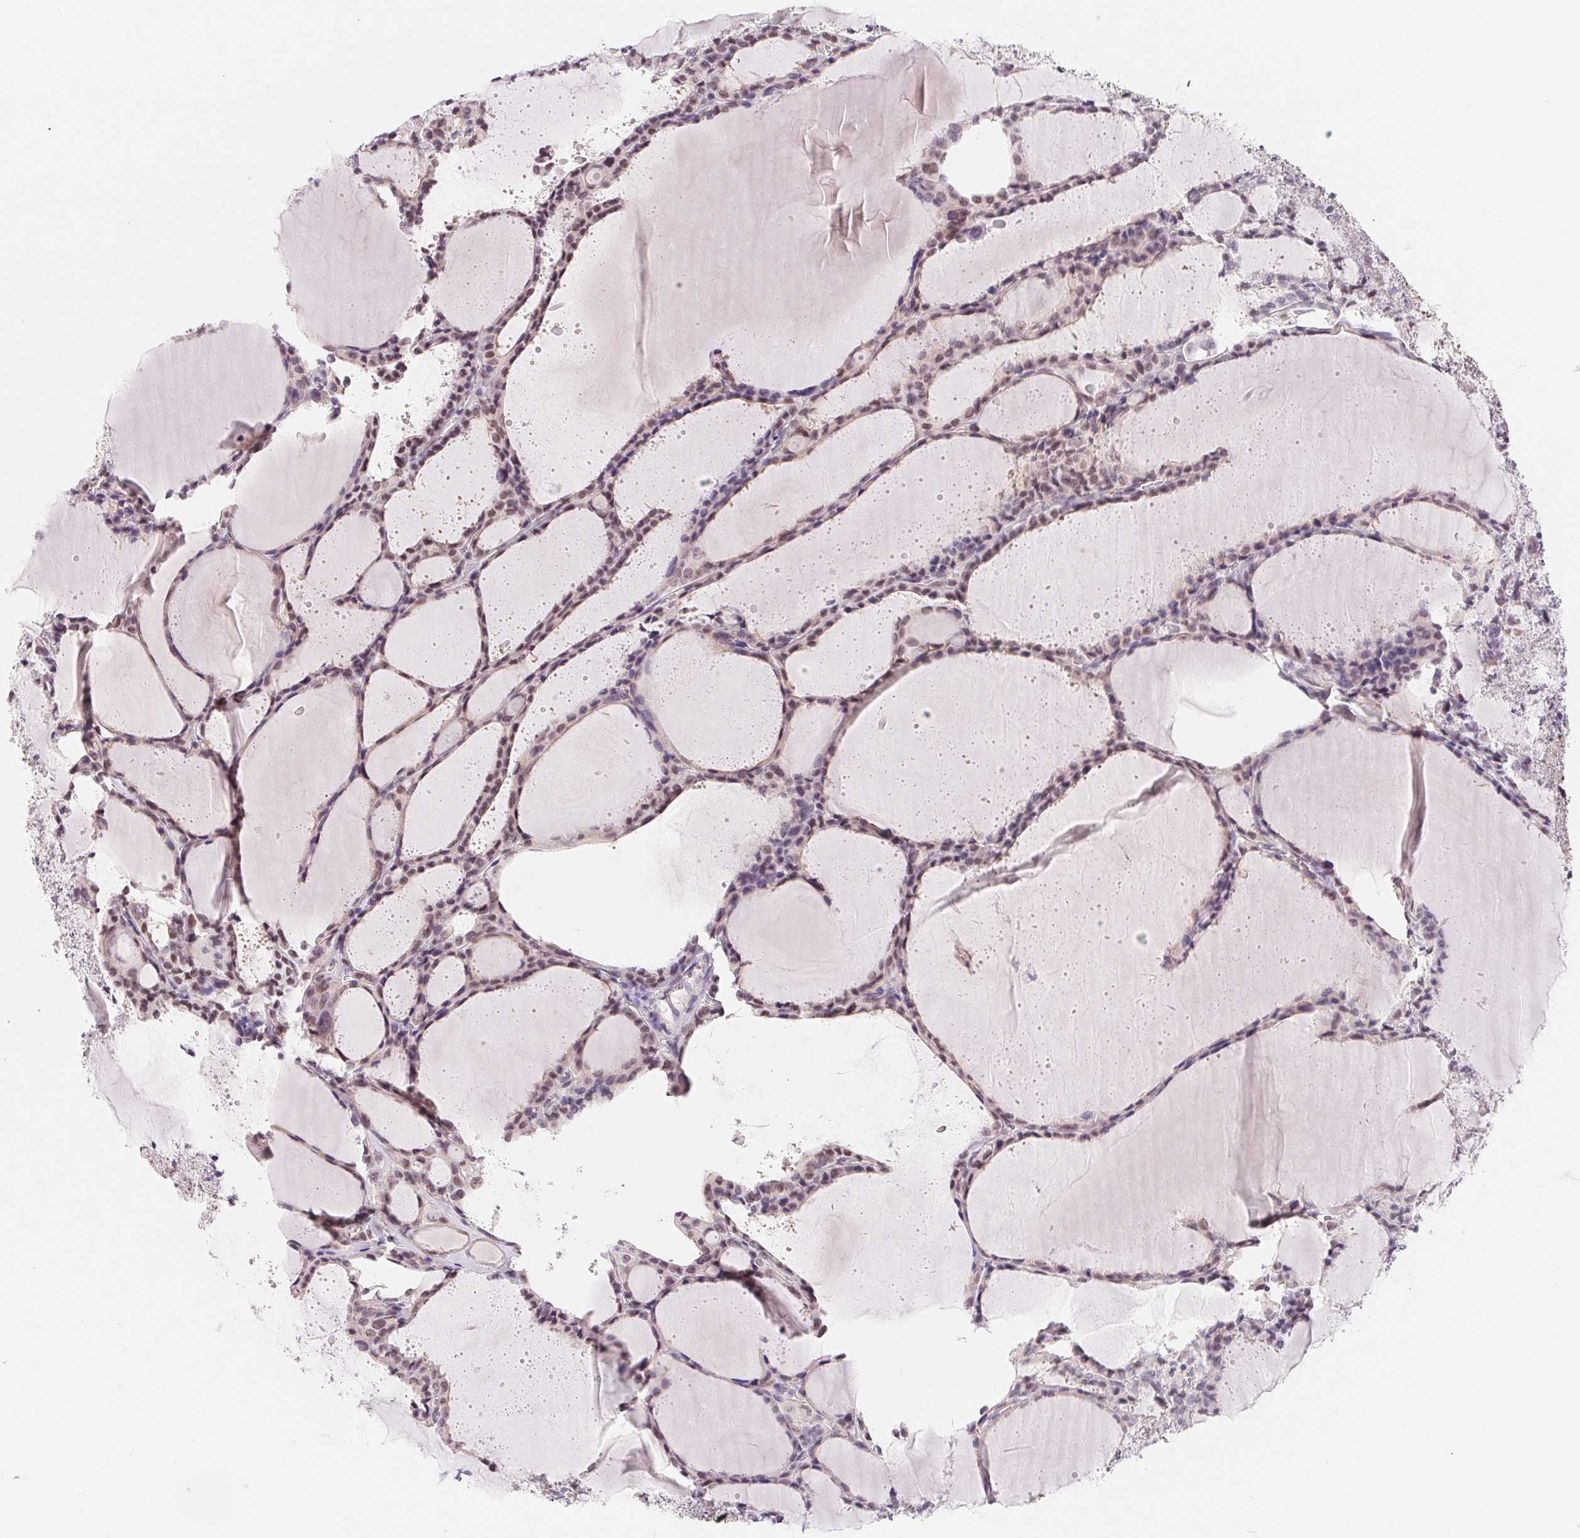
{"staining": {"intensity": "moderate", "quantity": "<25%", "location": "nuclear"}, "tissue": "thyroid cancer", "cell_type": "Tumor cells", "image_type": "cancer", "snomed": [{"axis": "morphology", "description": "Papillary adenocarcinoma, NOS"}, {"axis": "topography", "description": "Thyroid gland"}], "caption": "A histopathology image showing moderate nuclear staining in about <25% of tumor cells in thyroid cancer (papillary adenocarcinoma), as visualized by brown immunohistochemical staining.", "gene": "LCA5L", "patient": {"sex": "male", "age": 87}}